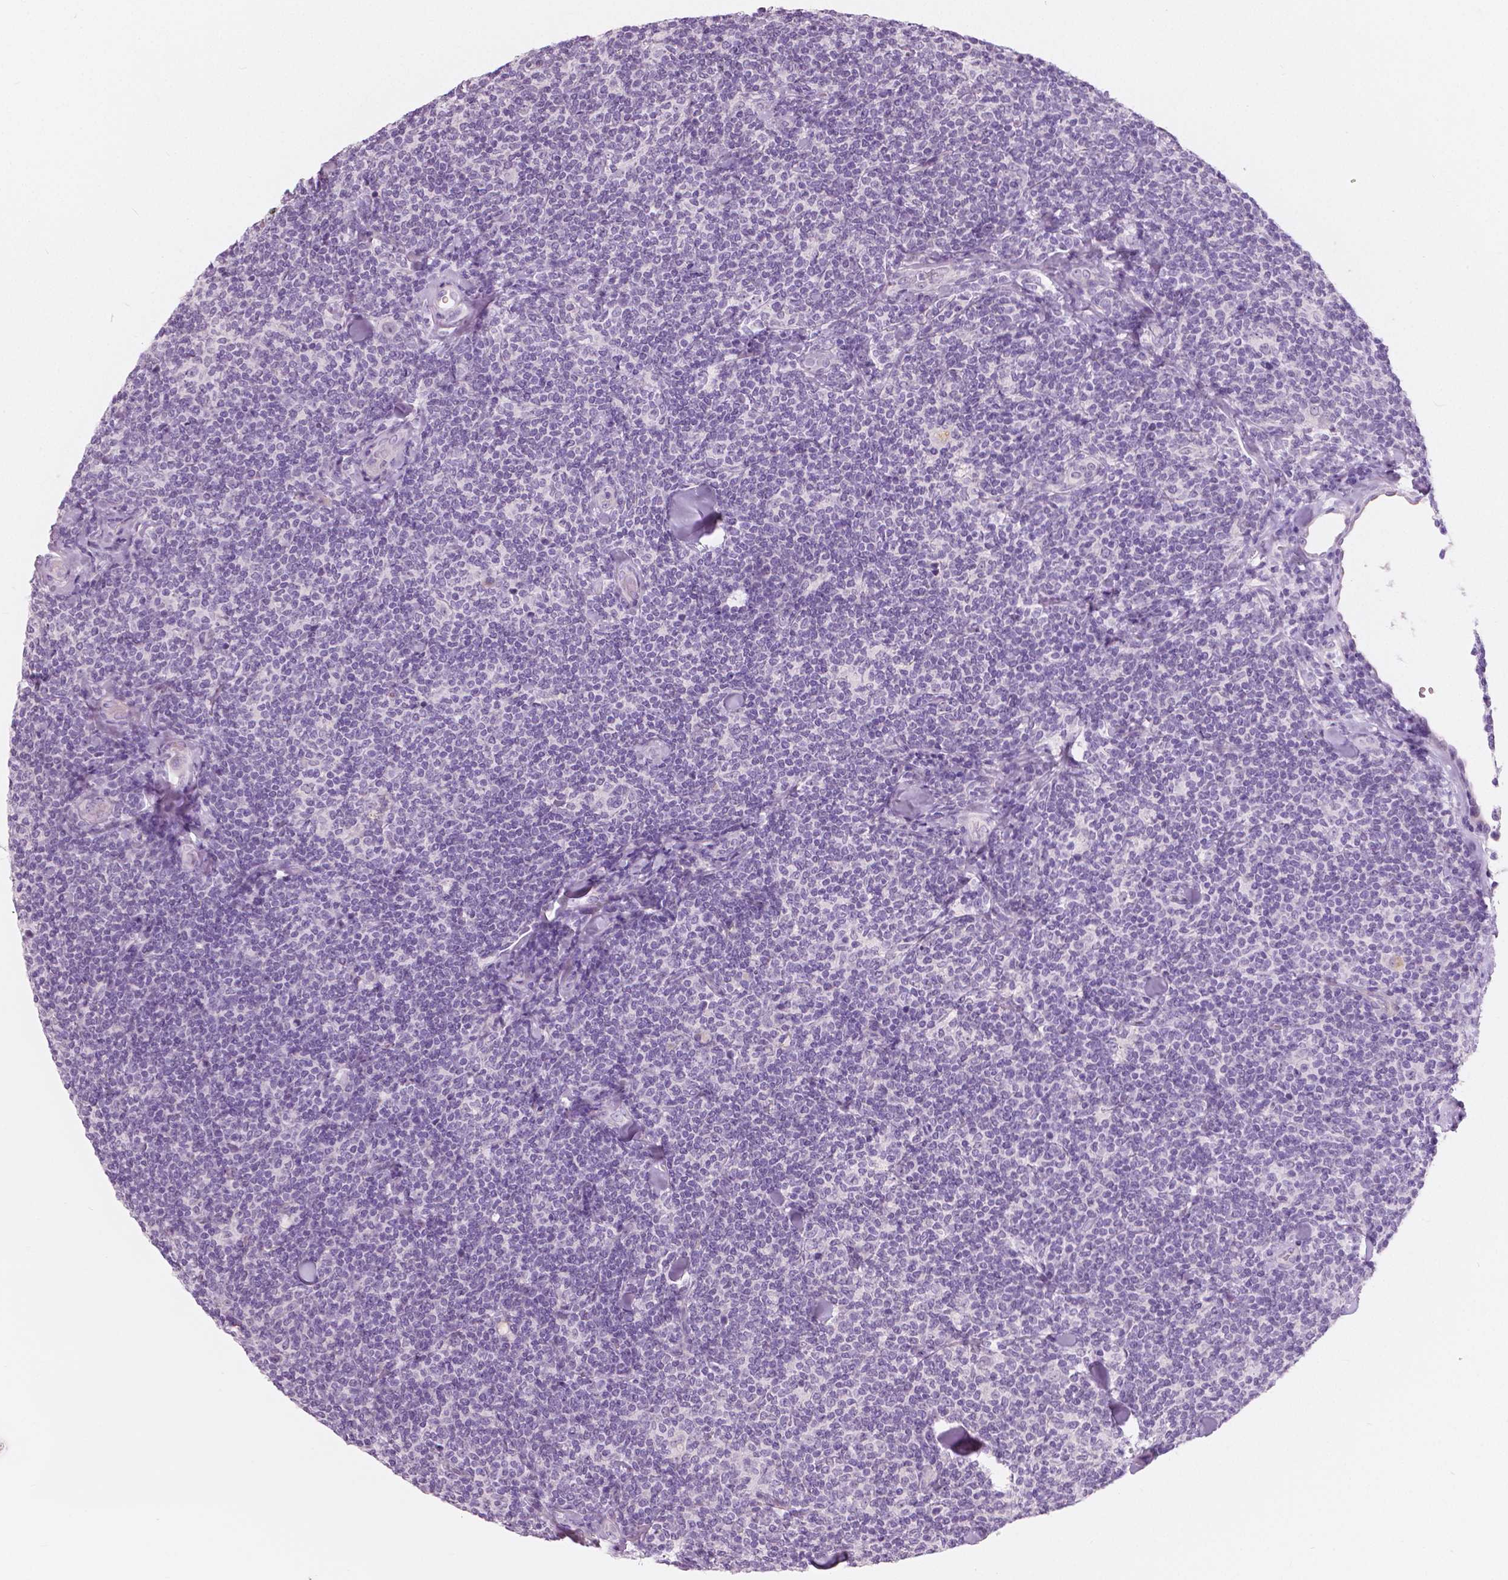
{"staining": {"intensity": "negative", "quantity": "none", "location": "none"}, "tissue": "lymphoma", "cell_type": "Tumor cells", "image_type": "cancer", "snomed": [{"axis": "morphology", "description": "Malignant lymphoma, non-Hodgkin's type, Low grade"}, {"axis": "topography", "description": "Lymph node"}], "caption": "IHC micrograph of human lymphoma stained for a protein (brown), which shows no positivity in tumor cells. Nuclei are stained in blue.", "gene": "A4GNT", "patient": {"sex": "female", "age": 56}}